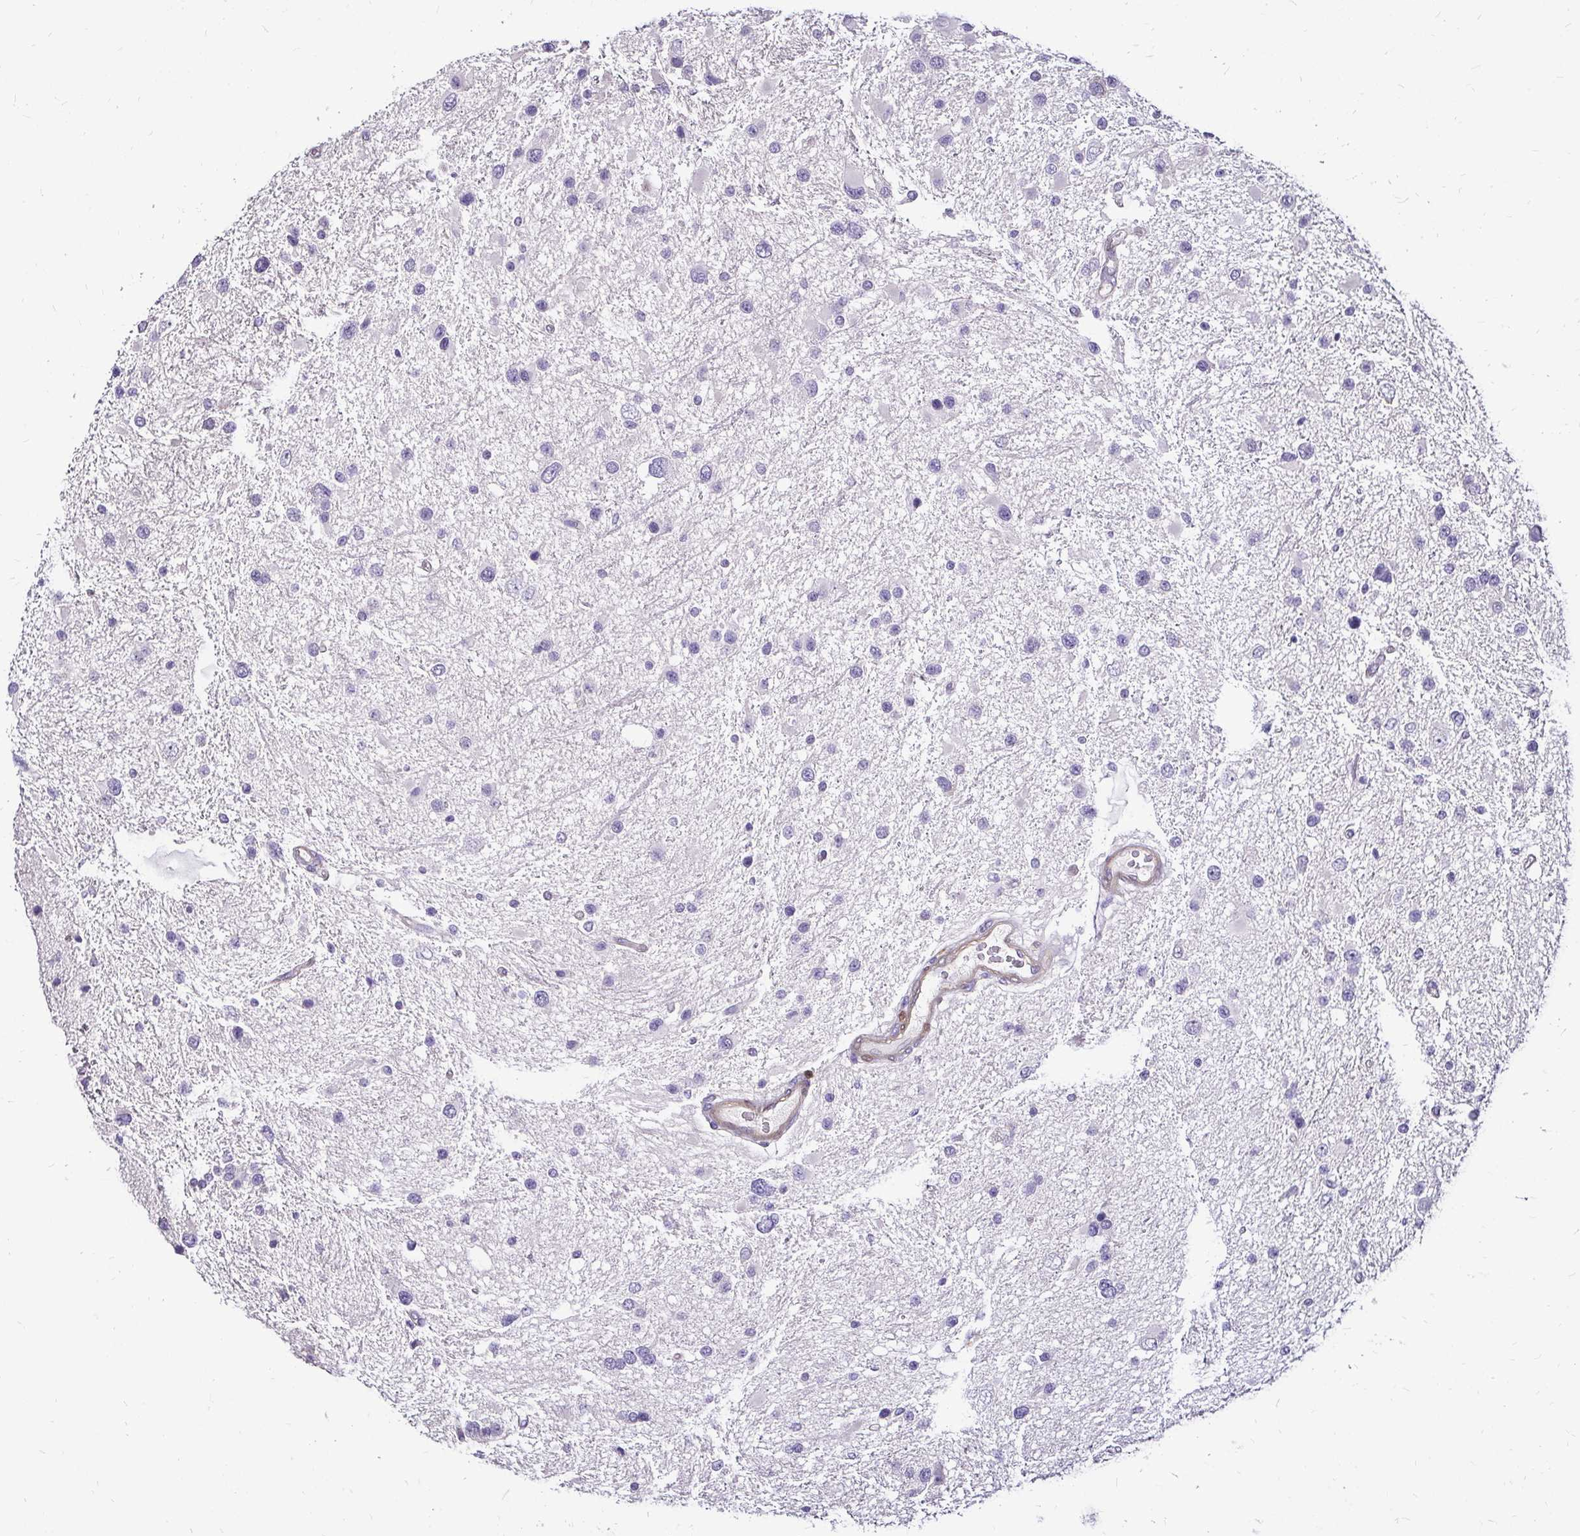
{"staining": {"intensity": "negative", "quantity": "none", "location": "none"}, "tissue": "glioma", "cell_type": "Tumor cells", "image_type": "cancer", "snomed": [{"axis": "morphology", "description": "Glioma, malignant, Low grade"}, {"axis": "topography", "description": "Brain"}], "caption": "The histopathology image exhibits no staining of tumor cells in glioma. Nuclei are stained in blue.", "gene": "ZFP1", "patient": {"sex": "female", "age": 32}}